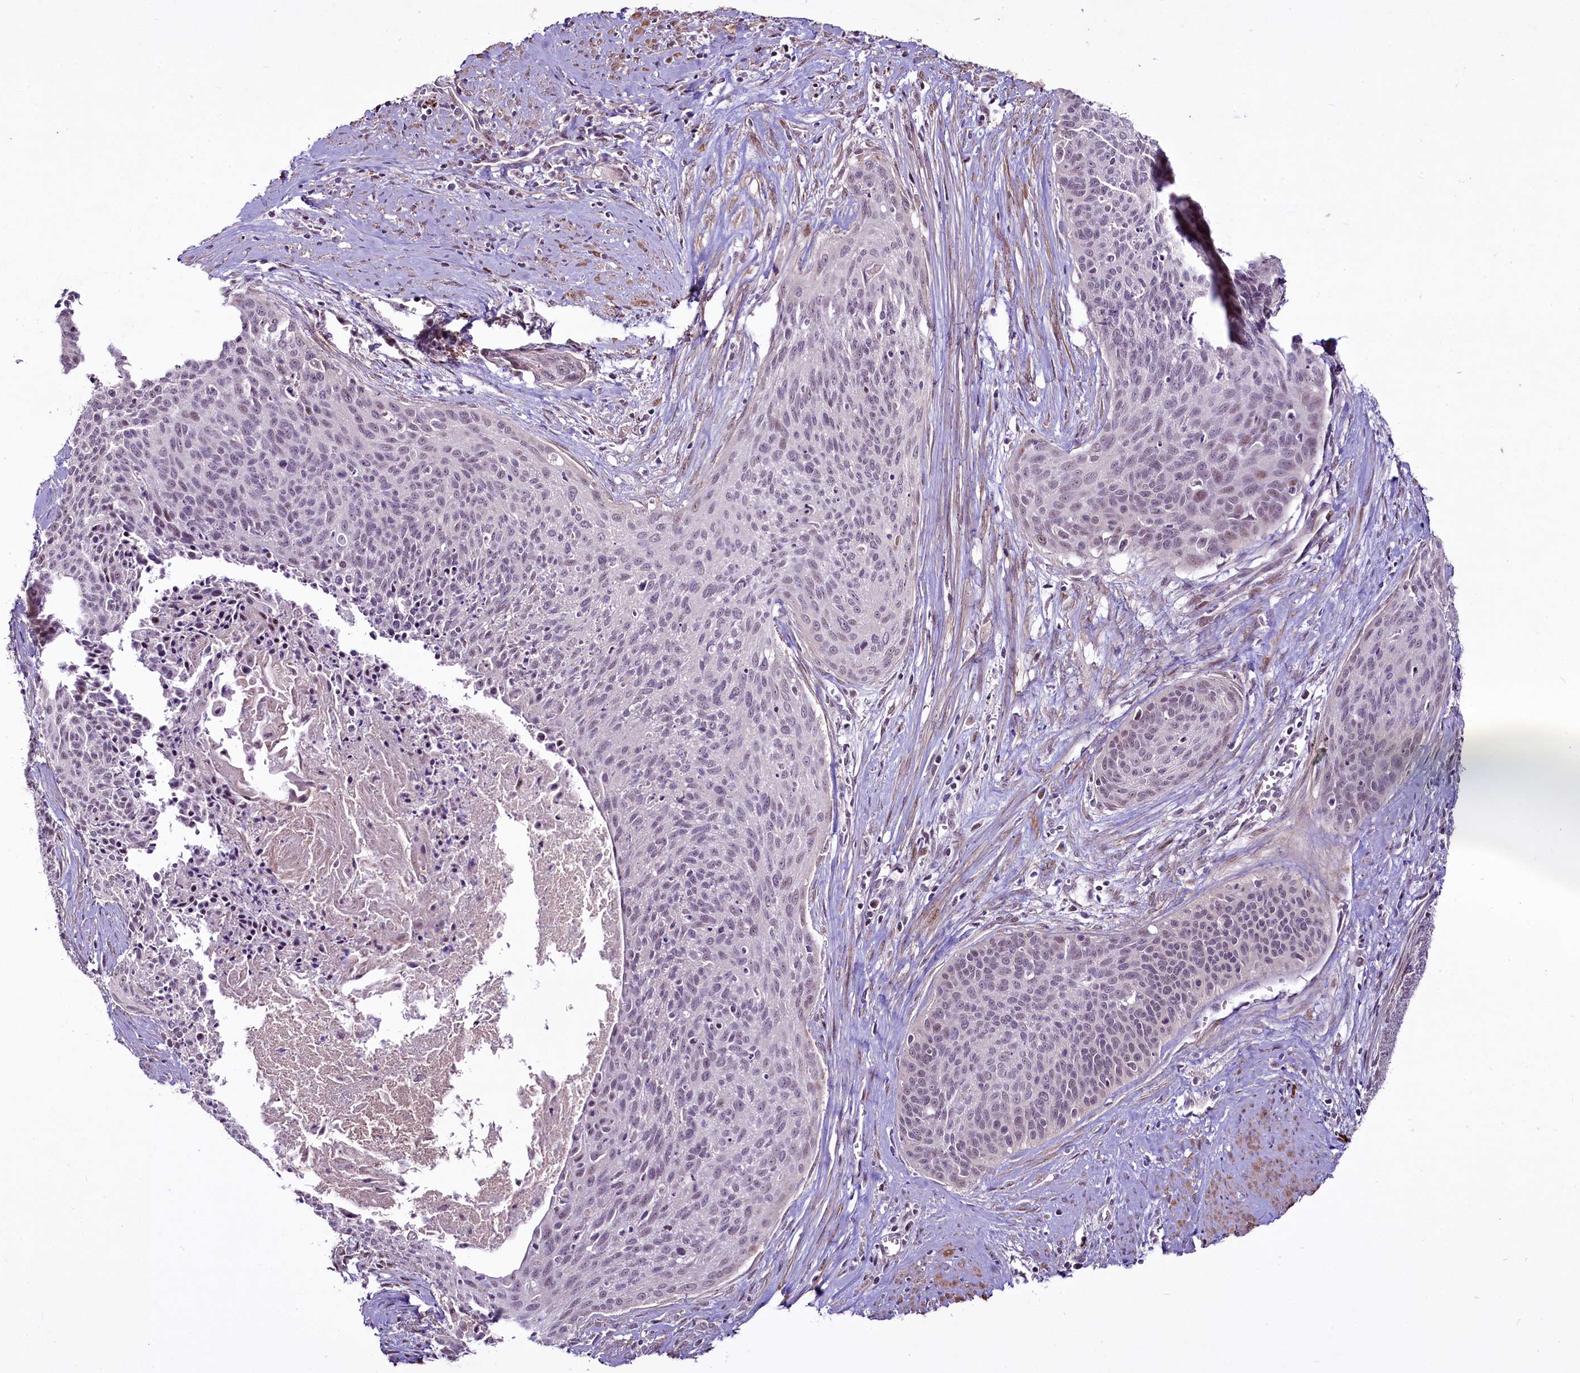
{"staining": {"intensity": "negative", "quantity": "none", "location": "none"}, "tissue": "cervical cancer", "cell_type": "Tumor cells", "image_type": "cancer", "snomed": [{"axis": "morphology", "description": "Squamous cell carcinoma, NOS"}, {"axis": "topography", "description": "Cervix"}], "caption": "Human cervical cancer (squamous cell carcinoma) stained for a protein using immunohistochemistry (IHC) exhibits no expression in tumor cells.", "gene": "SUSD3", "patient": {"sex": "female", "age": 55}}